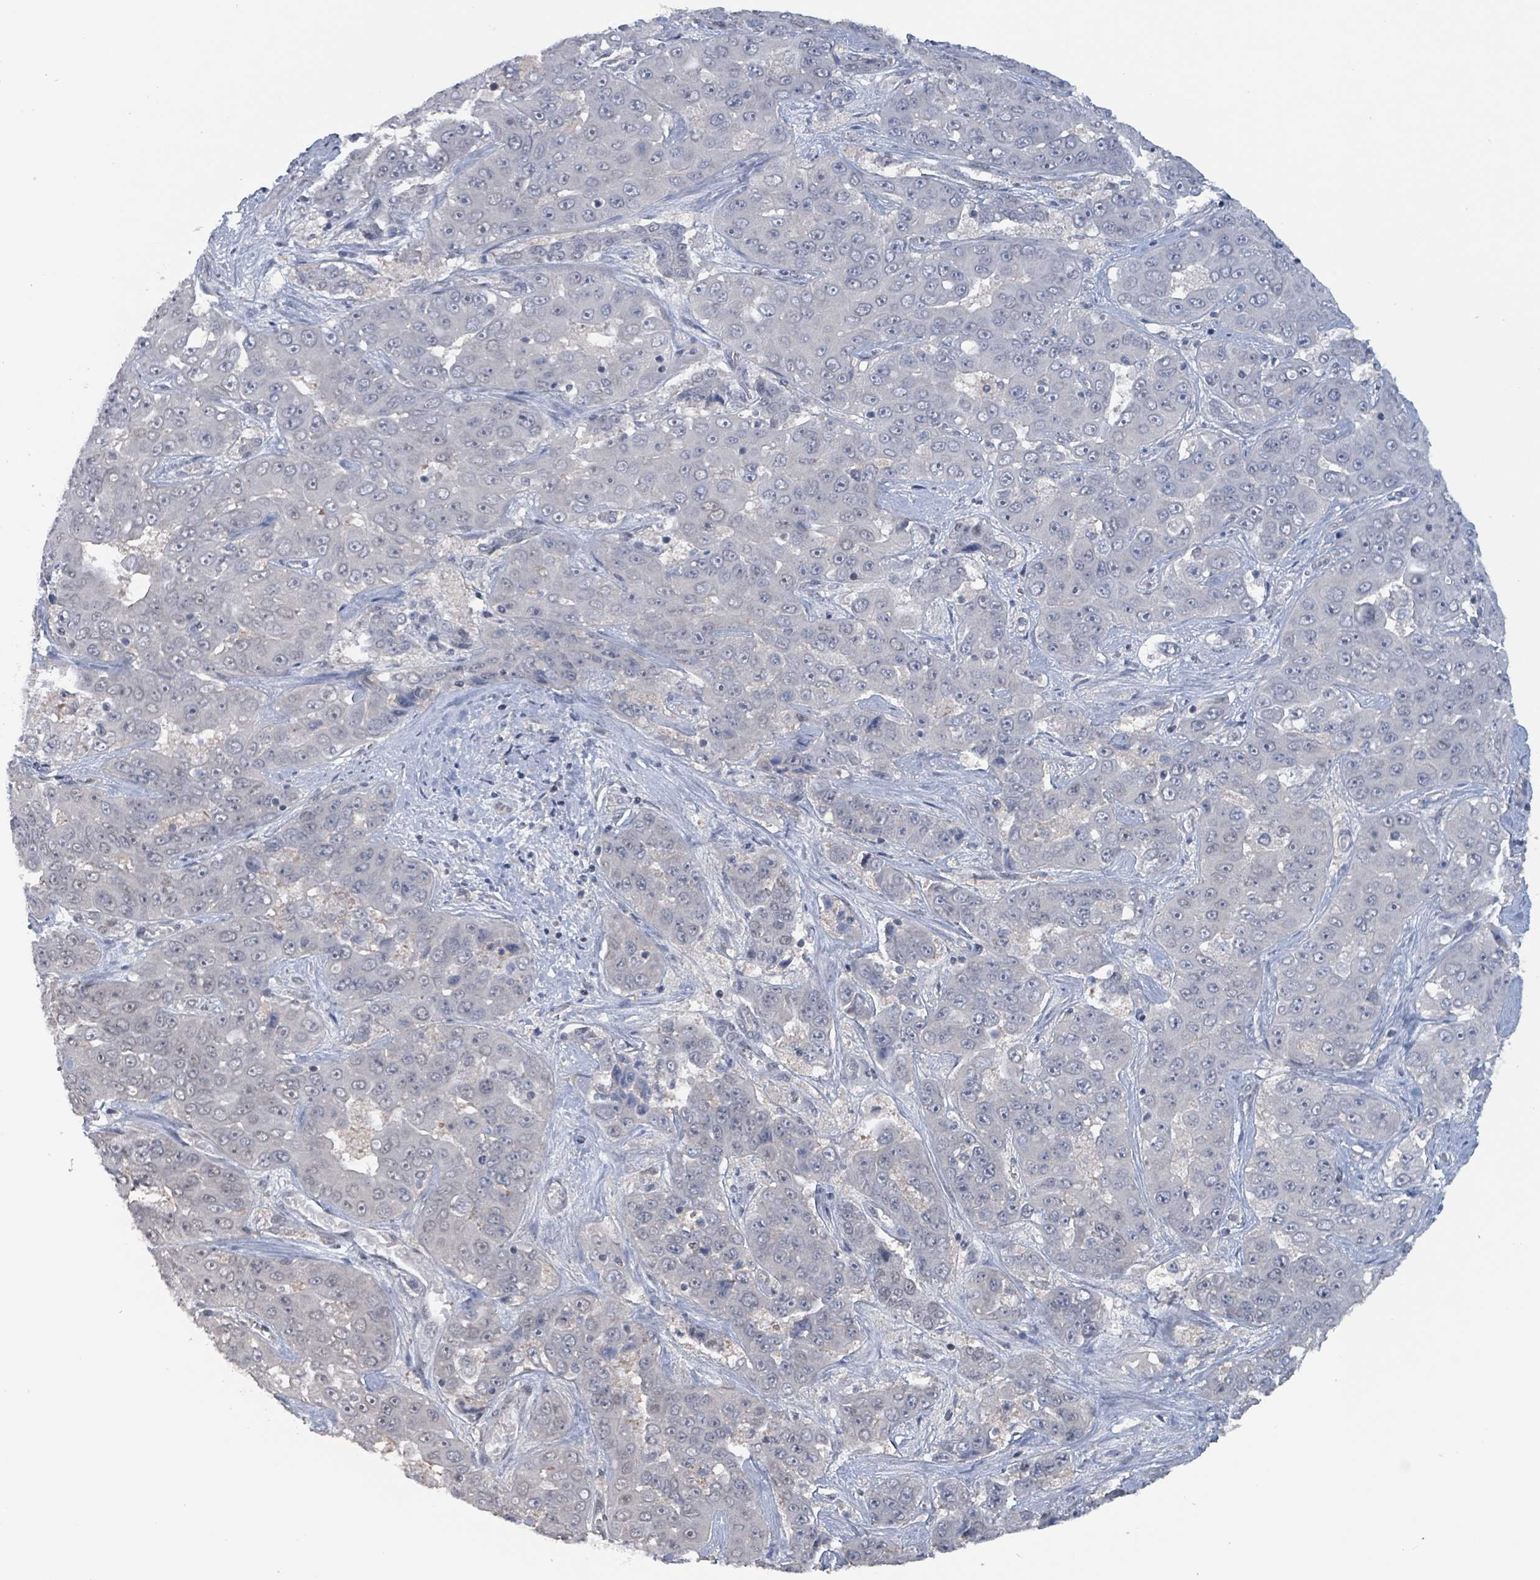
{"staining": {"intensity": "negative", "quantity": "none", "location": "none"}, "tissue": "liver cancer", "cell_type": "Tumor cells", "image_type": "cancer", "snomed": [{"axis": "morphology", "description": "Cholangiocarcinoma"}, {"axis": "topography", "description": "Liver"}], "caption": "There is no significant staining in tumor cells of liver cholangiocarcinoma. Nuclei are stained in blue.", "gene": "BIVM", "patient": {"sex": "female", "age": 52}}